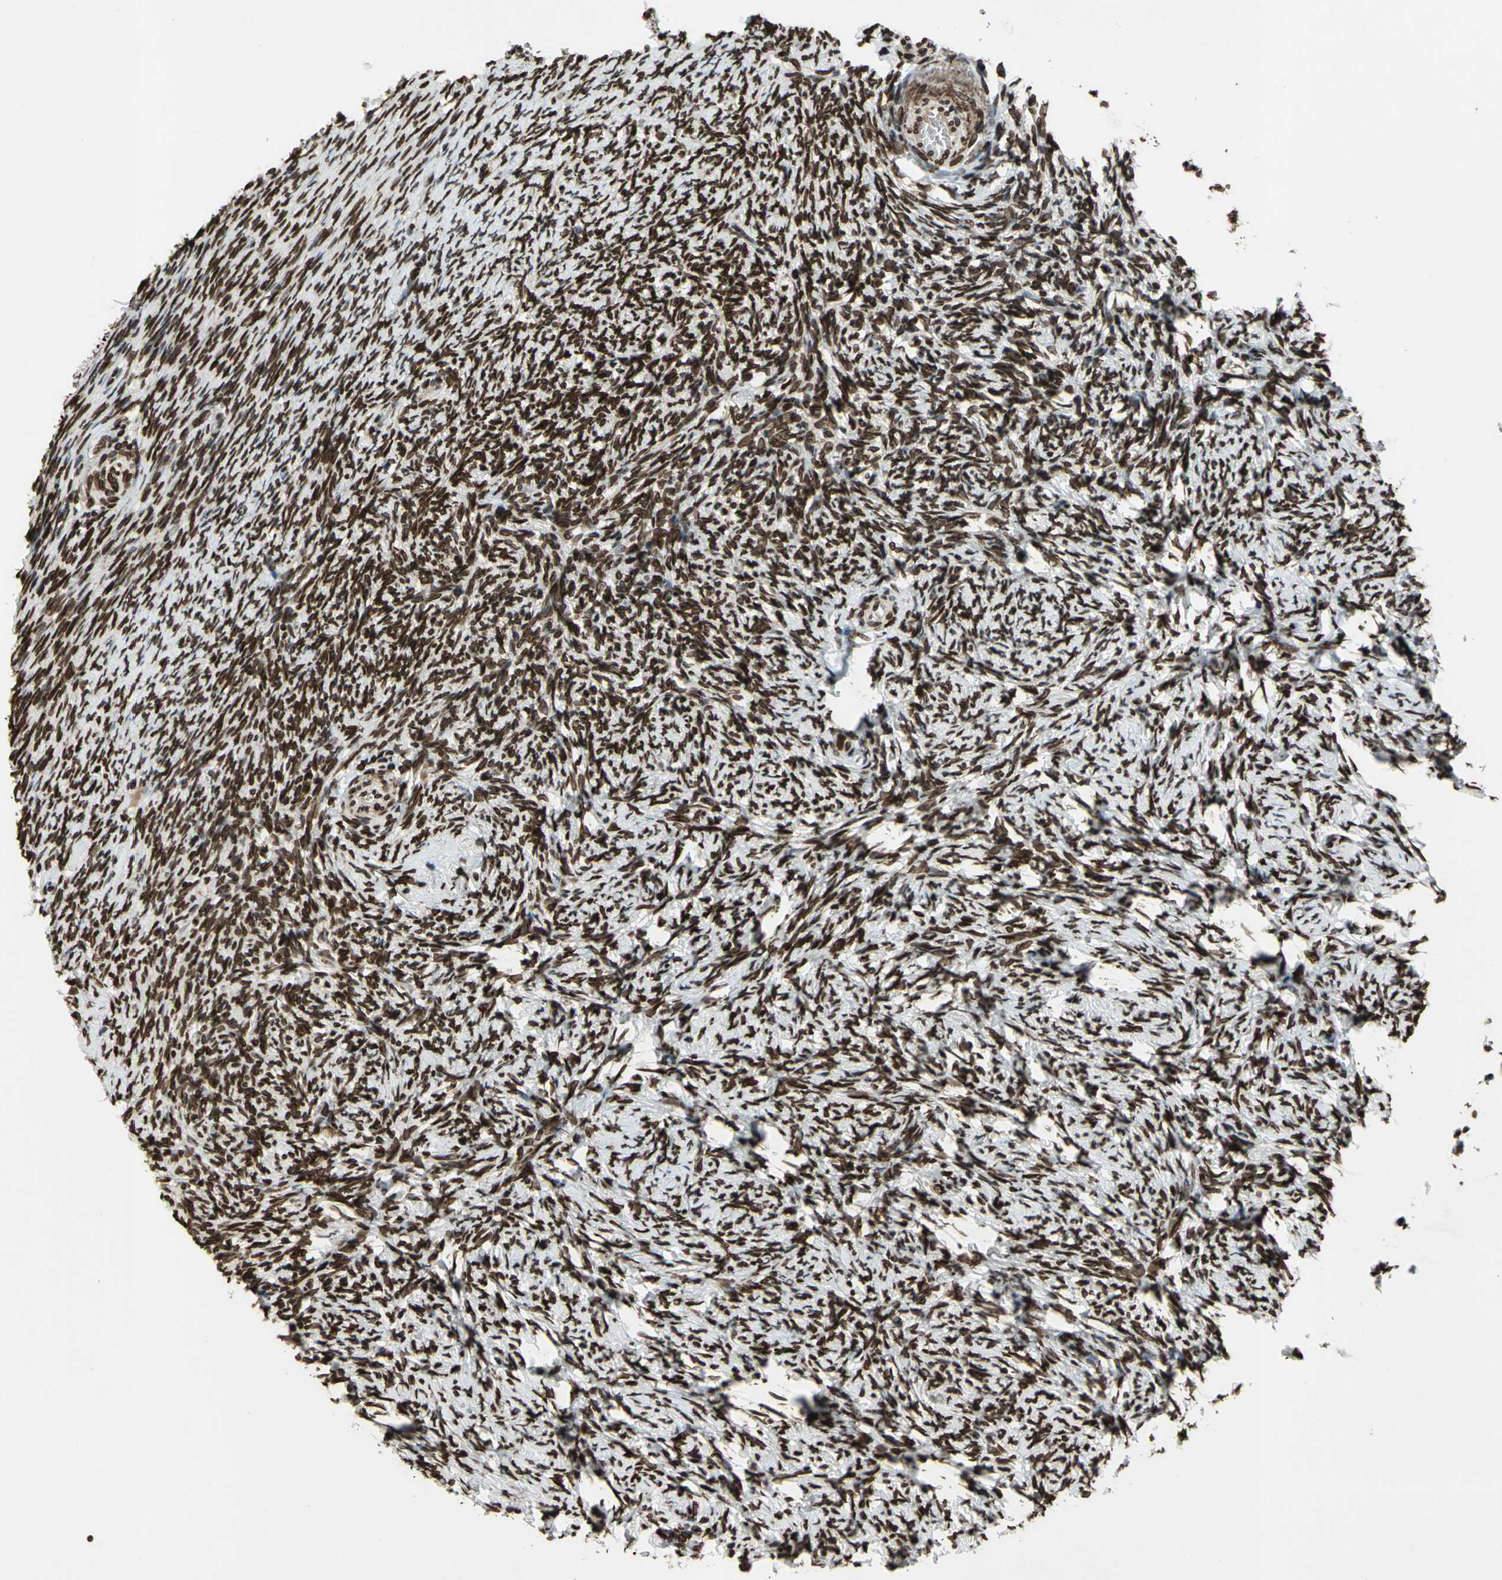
{"staining": {"intensity": "strong", "quantity": ">75%", "location": "nuclear"}, "tissue": "ovary", "cell_type": "Ovarian stroma cells", "image_type": "normal", "snomed": [{"axis": "morphology", "description": "Normal tissue, NOS"}, {"axis": "topography", "description": "Ovary"}], "caption": "Strong nuclear expression for a protein is identified in about >75% of ovarian stroma cells of unremarkable ovary using immunohistochemistry.", "gene": "ISY1", "patient": {"sex": "female", "age": 60}}